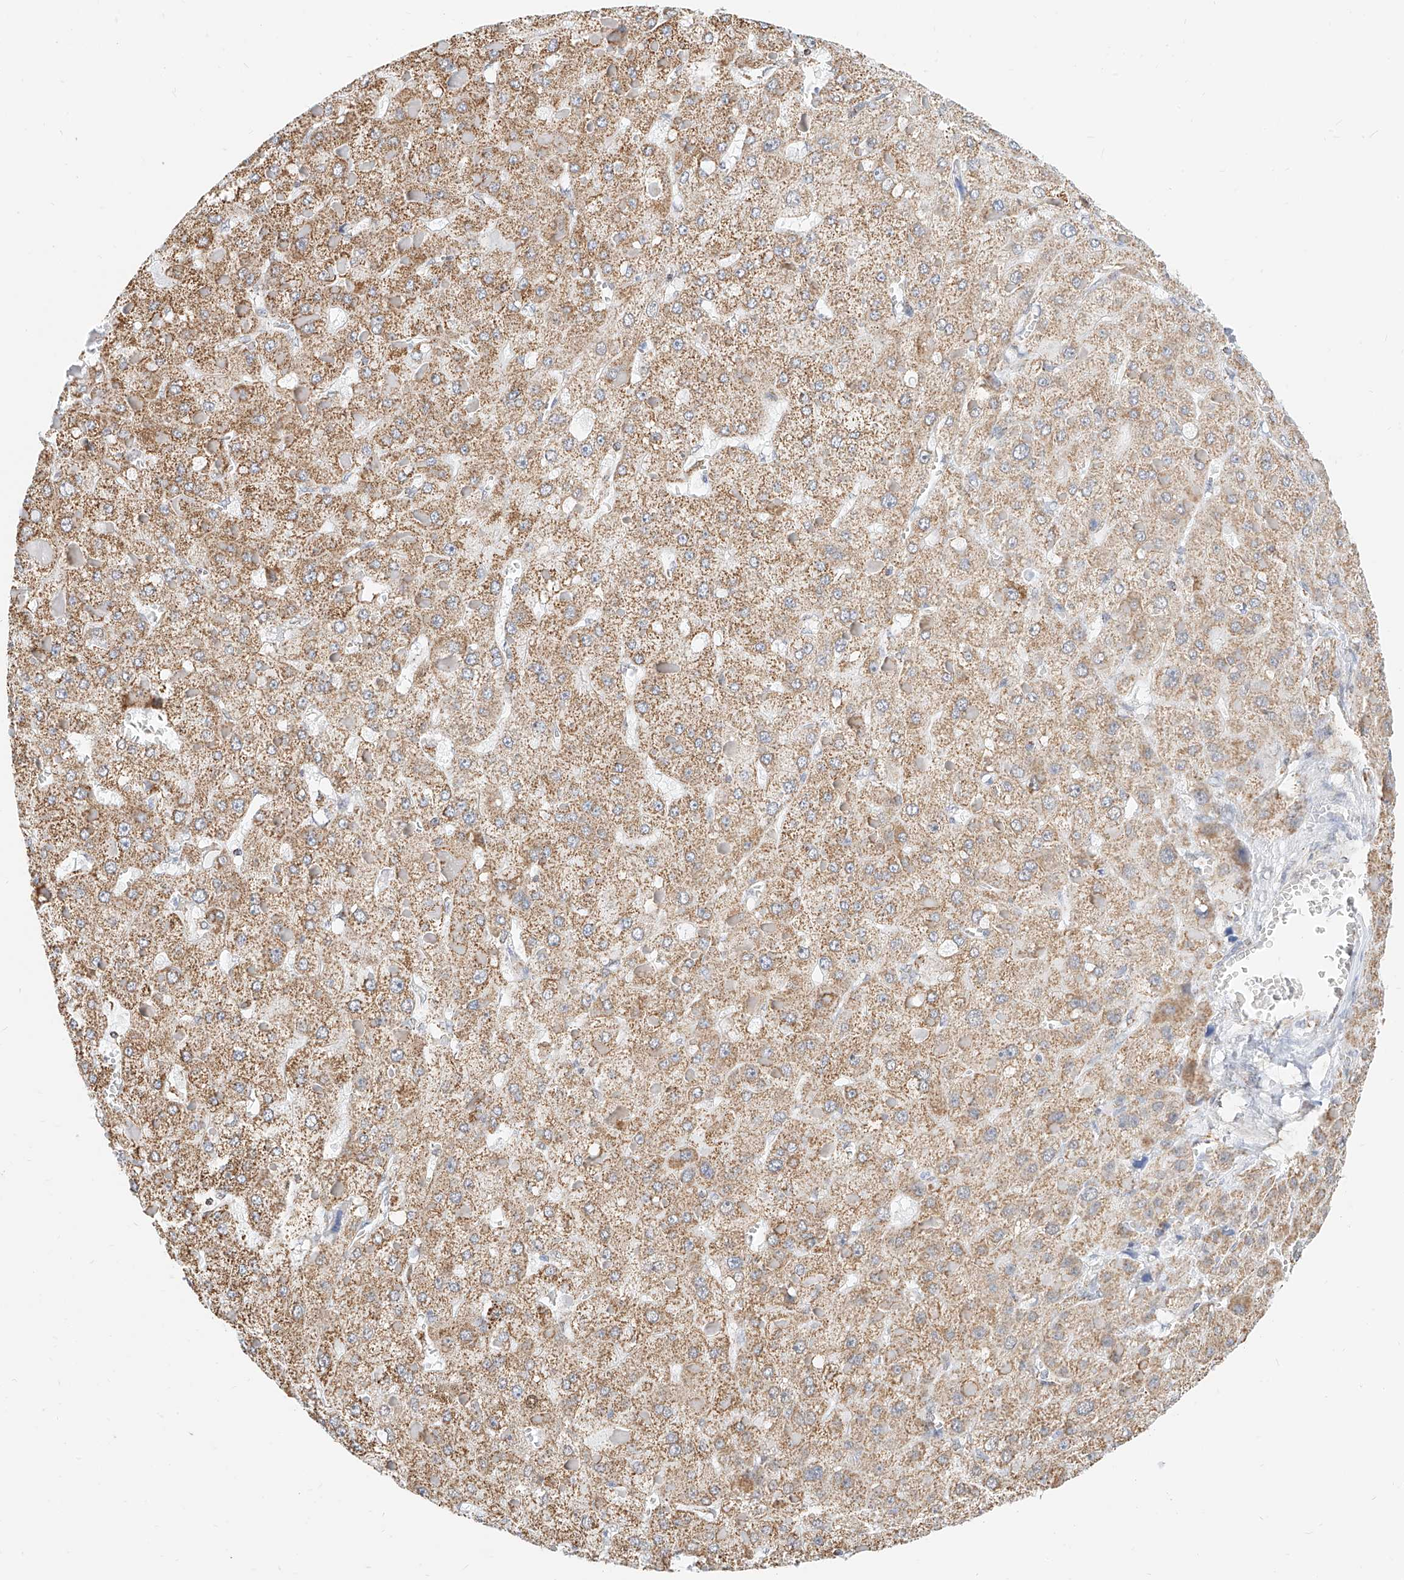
{"staining": {"intensity": "moderate", "quantity": ">75%", "location": "cytoplasmic/membranous"}, "tissue": "liver cancer", "cell_type": "Tumor cells", "image_type": "cancer", "snomed": [{"axis": "morphology", "description": "Carcinoma, Hepatocellular, NOS"}, {"axis": "topography", "description": "Liver"}], "caption": "Immunohistochemistry (IHC) (DAB) staining of human hepatocellular carcinoma (liver) shows moderate cytoplasmic/membranous protein positivity in about >75% of tumor cells.", "gene": "NALCN", "patient": {"sex": "female", "age": 73}}